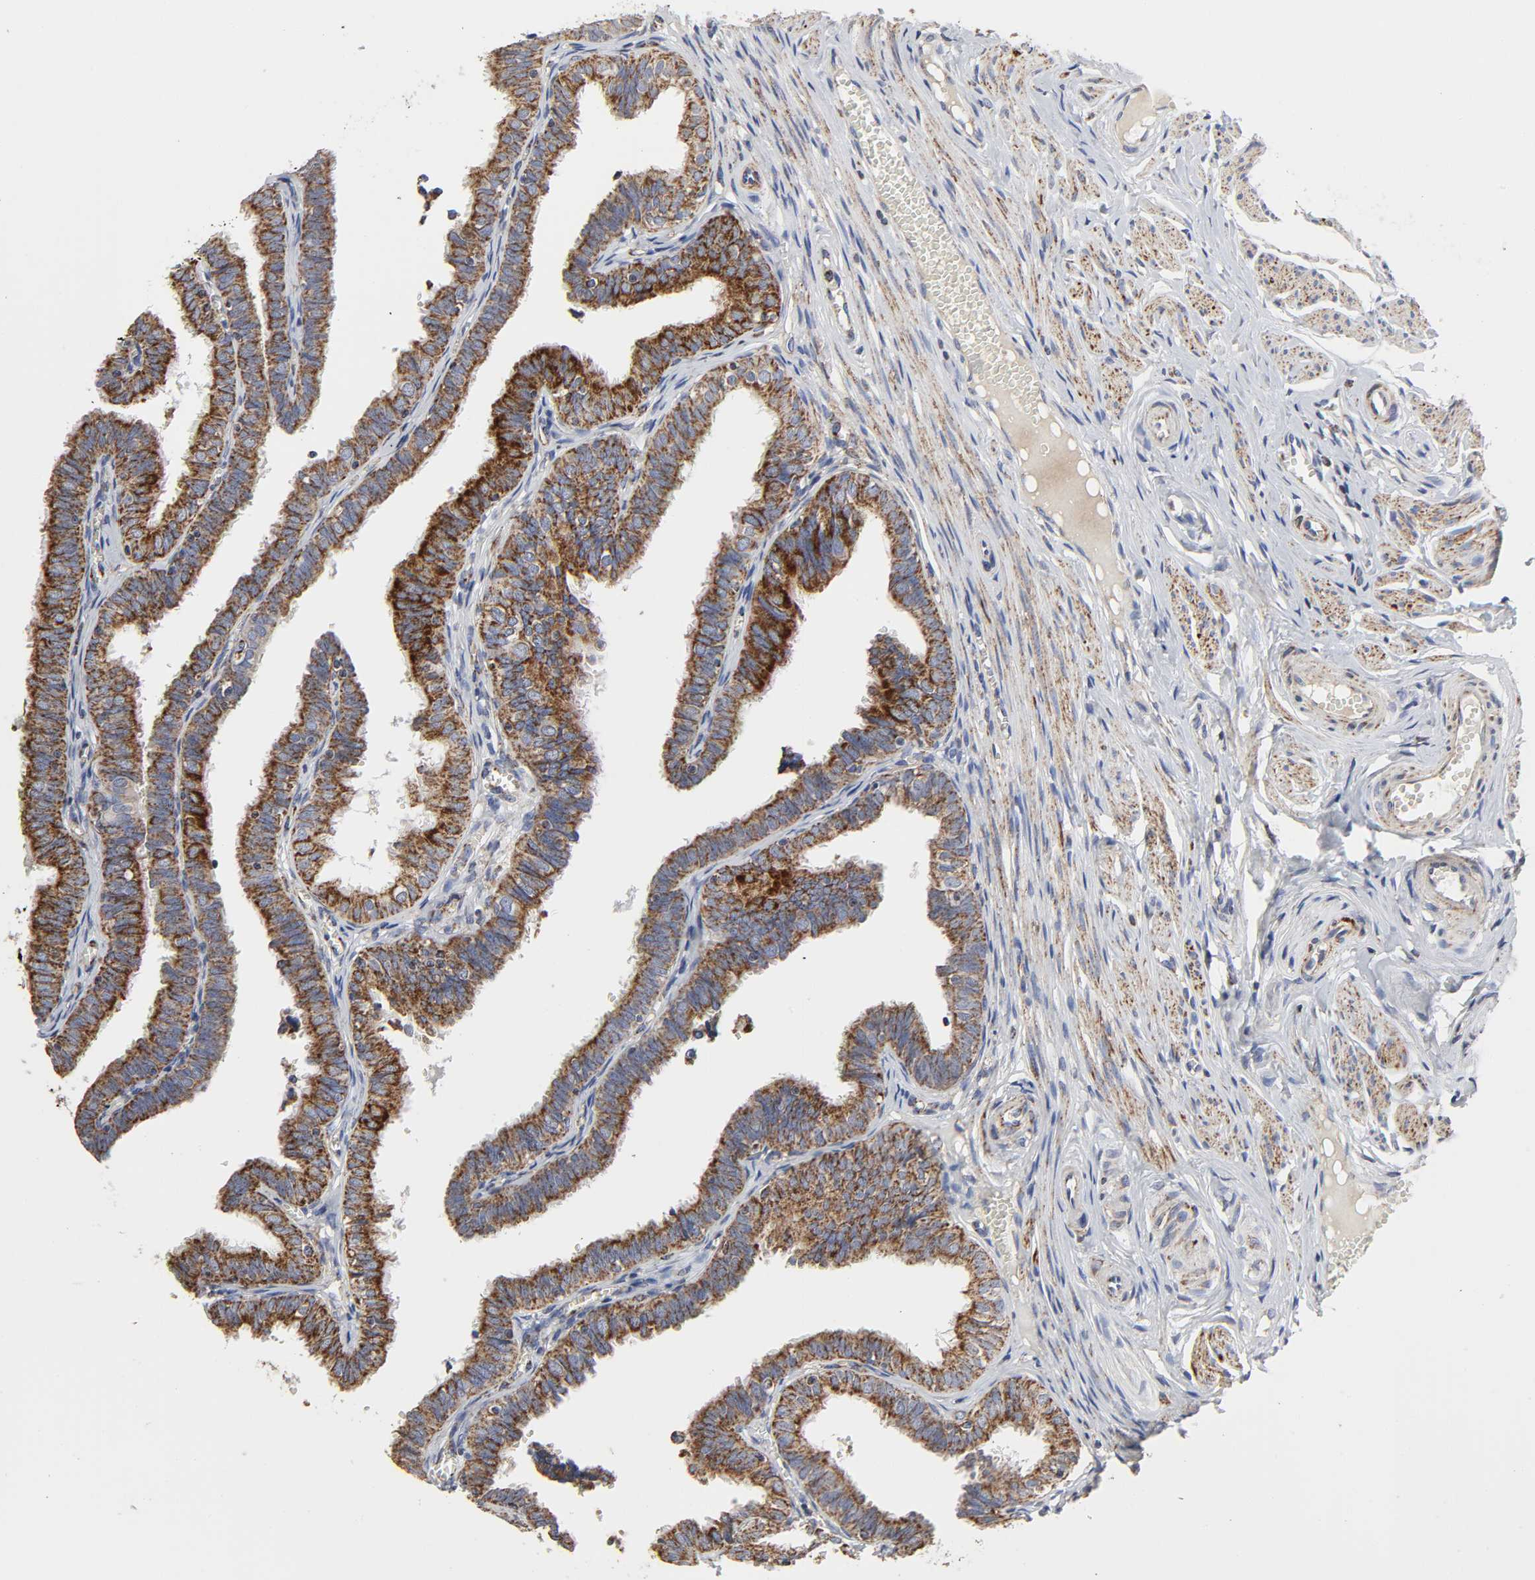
{"staining": {"intensity": "strong", "quantity": ">75%", "location": "cytoplasmic/membranous"}, "tissue": "fallopian tube", "cell_type": "Glandular cells", "image_type": "normal", "snomed": [{"axis": "morphology", "description": "Normal tissue, NOS"}, {"axis": "topography", "description": "Fallopian tube"}], "caption": "Protein expression analysis of normal human fallopian tube reveals strong cytoplasmic/membranous expression in approximately >75% of glandular cells. (DAB = brown stain, brightfield microscopy at high magnification).", "gene": "COX6B1", "patient": {"sex": "female", "age": 46}}